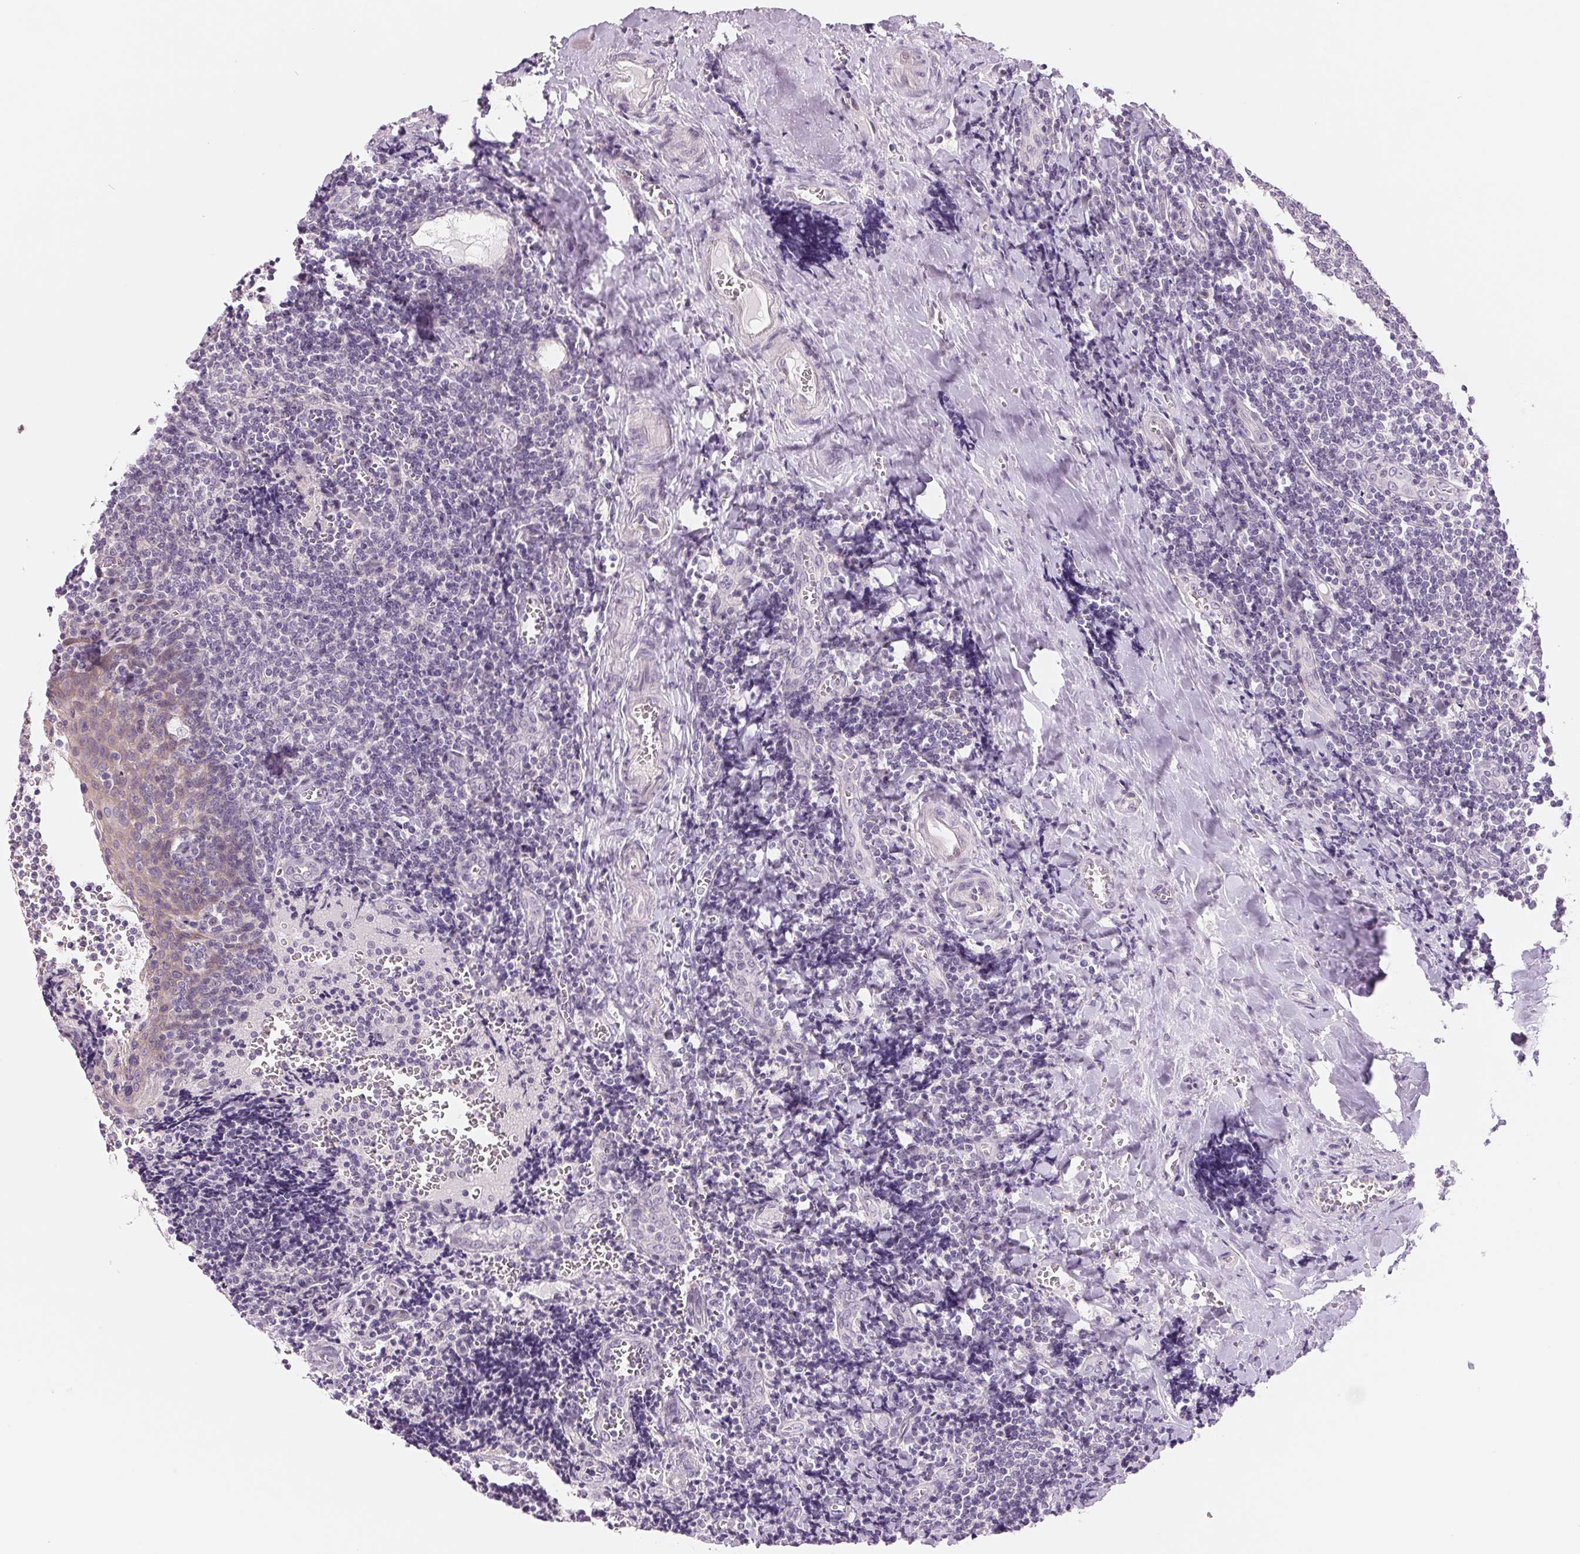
{"staining": {"intensity": "negative", "quantity": "none", "location": "none"}, "tissue": "tonsil", "cell_type": "Germinal center cells", "image_type": "normal", "snomed": [{"axis": "morphology", "description": "Normal tissue, NOS"}, {"axis": "morphology", "description": "Inflammation, NOS"}, {"axis": "topography", "description": "Tonsil"}], "caption": "Germinal center cells show no significant positivity in normal tonsil. Nuclei are stained in blue.", "gene": "CCDC168", "patient": {"sex": "female", "age": 31}}